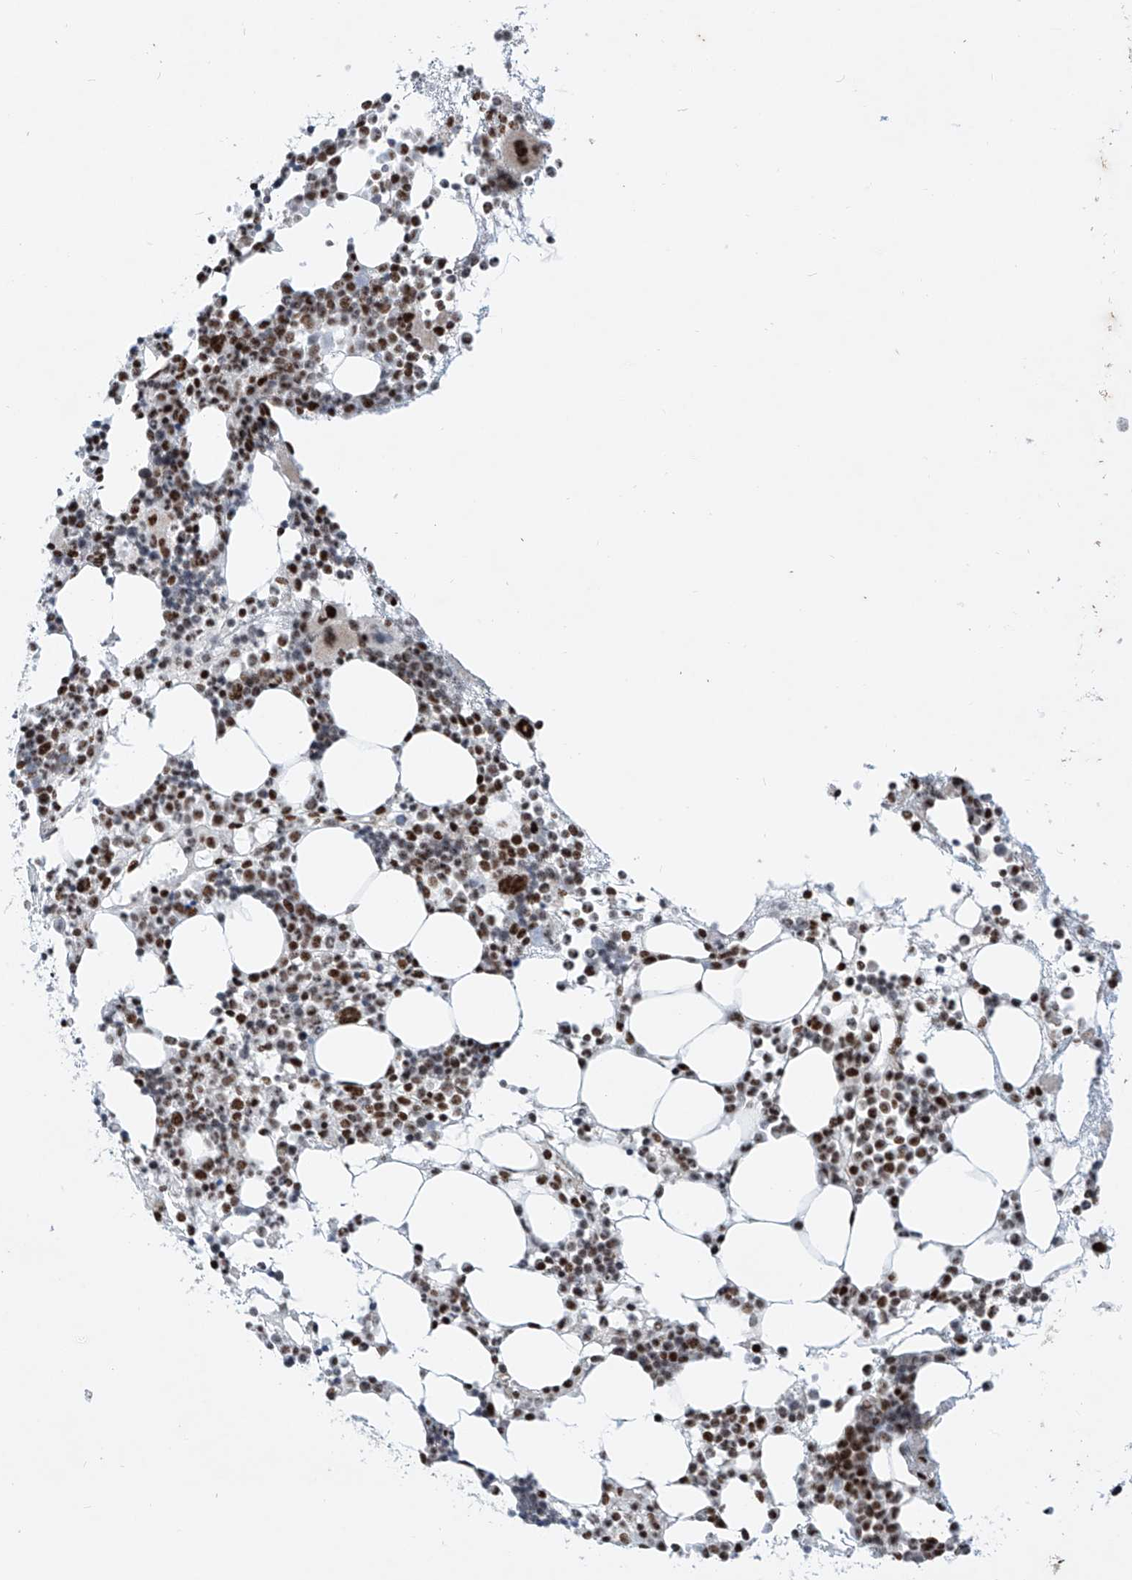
{"staining": {"intensity": "strong", "quantity": ">75%", "location": "nuclear"}, "tissue": "bone marrow", "cell_type": "Hematopoietic cells", "image_type": "normal", "snomed": [{"axis": "morphology", "description": "Normal tissue, NOS"}, {"axis": "topography", "description": "Bone marrow"}], "caption": "Immunohistochemical staining of unremarkable bone marrow demonstrates >75% levels of strong nuclear protein staining in approximately >75% of hematopoietic cells.", "gene": "TAF4", "patient": {"sex": "female", "age": 57}}